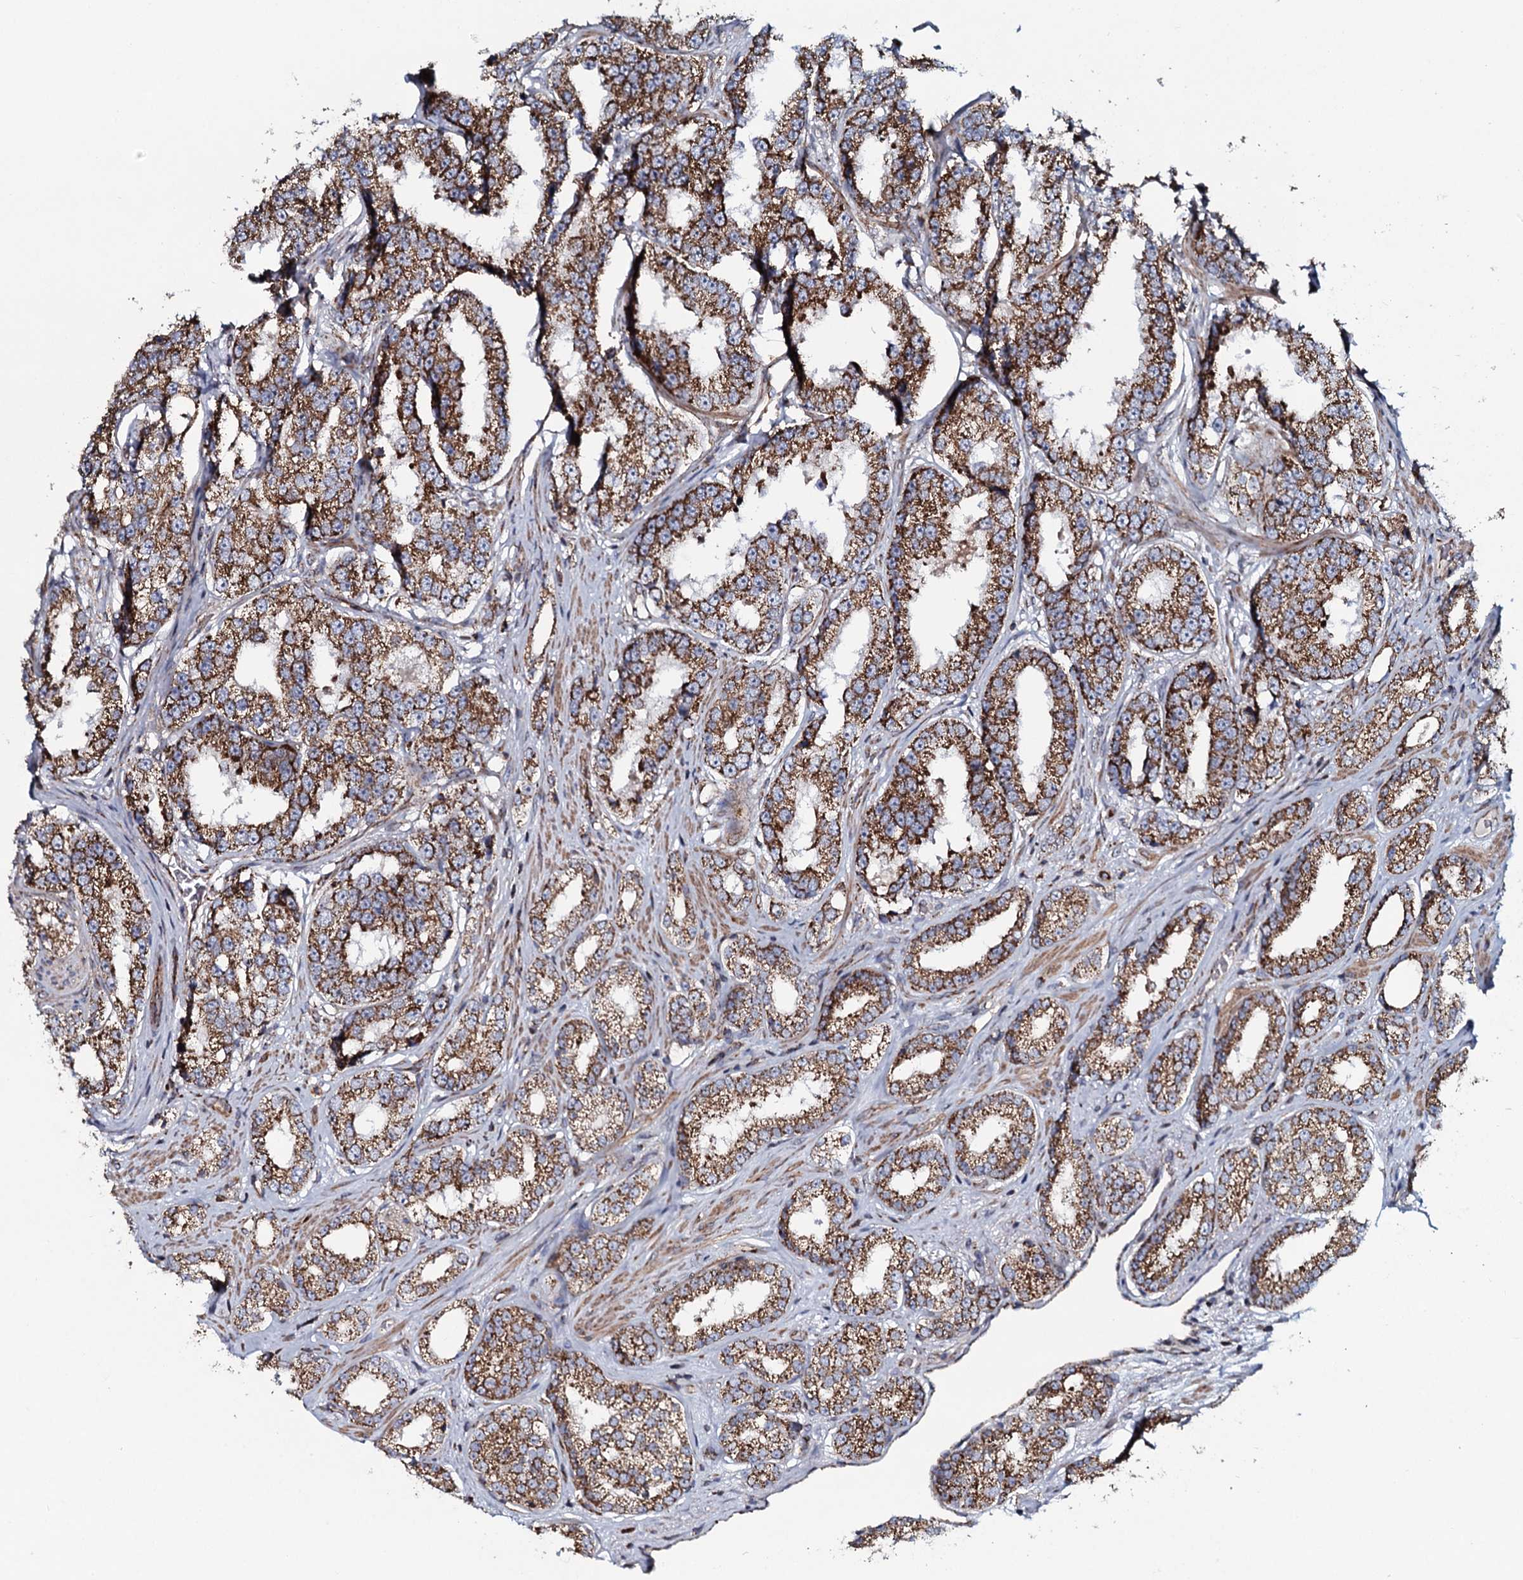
{"staining": {"intensity": "strong", "quantity": ">75%", "location": "cytoplasmic/membranous"}, "tissue": "prostate cancer", "cell_type": "Tumor cells", "image_type": "cancer", "snomed": [{"axis": "morphology", "description": "Normal tissue, NOS"}, {"axis": "morphology", "description": "Adenocarcinoma, High grade"}, {"axis": "topography", "description": "Prostate"}], "caption": "A photomicrograph of human adenocarcinoma (high-grade) (prostate) stained for a protein exhibits strong cytoplasmic/membranous brown staining in tumor cells. The protein of interest is shown in brown color, while the nuclei are stained blue.", "gene": "EVC2", "patient": {"sex": "male", "age": 83}}